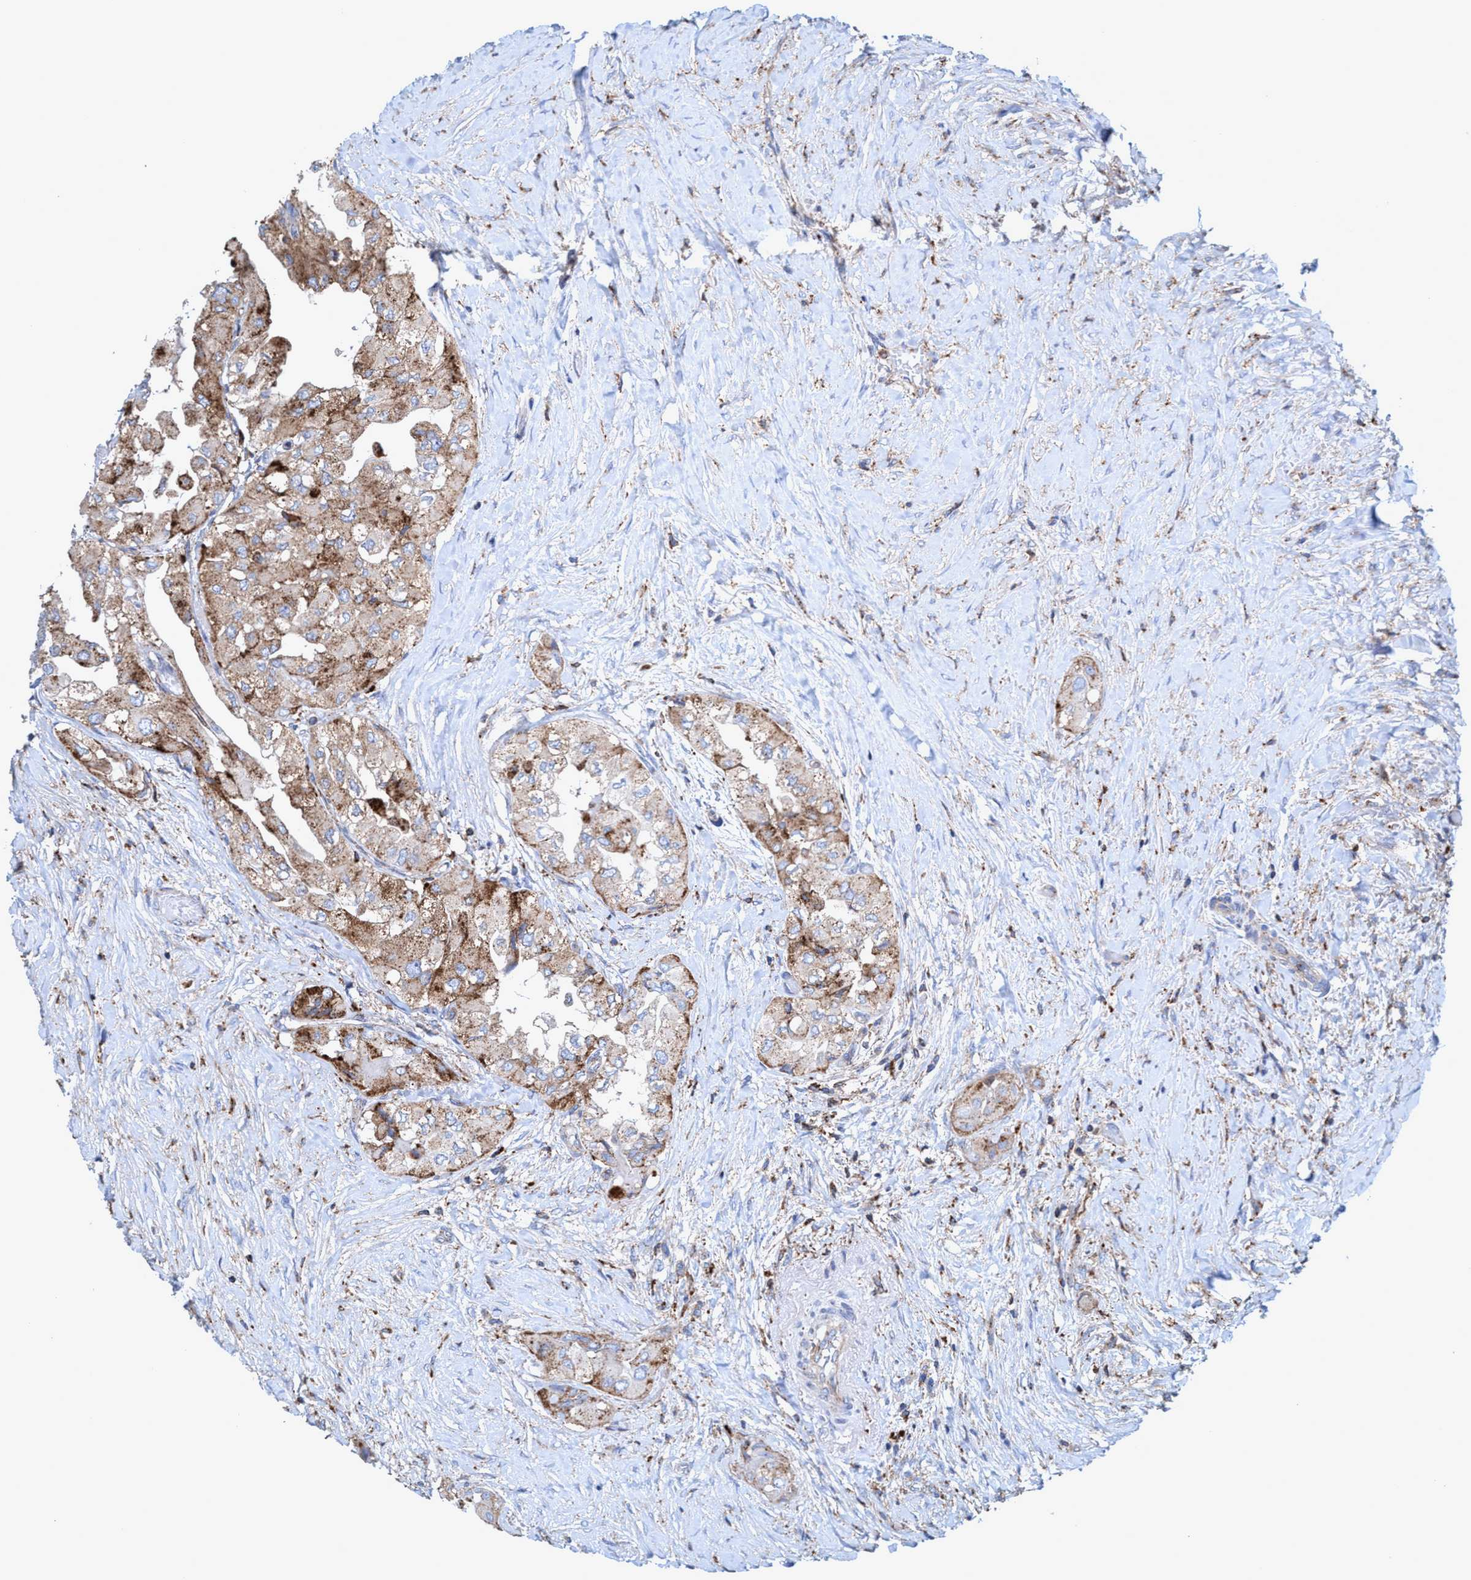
{"staining": {"intensity": "moderate", "quantity": ">75%", "location": "cytoplasmic/membranous"}, "tissue": "thyroid cancer", "cell_type": "Tumor cells", "image_type": "cancer", "snomed": [{"axis": "morphology", "description": "Papillary adenocarcinoma, NOS"}, {"axis": "topography", "description": "Thyroid gland"}], "caption": "A brown stain highlights moderate cytoplasmic/membranous staining of a protein in human thyroid cancer tumor cells.", "gene": "TRIM65", "patient": {"sex": "female", "age": 59}}